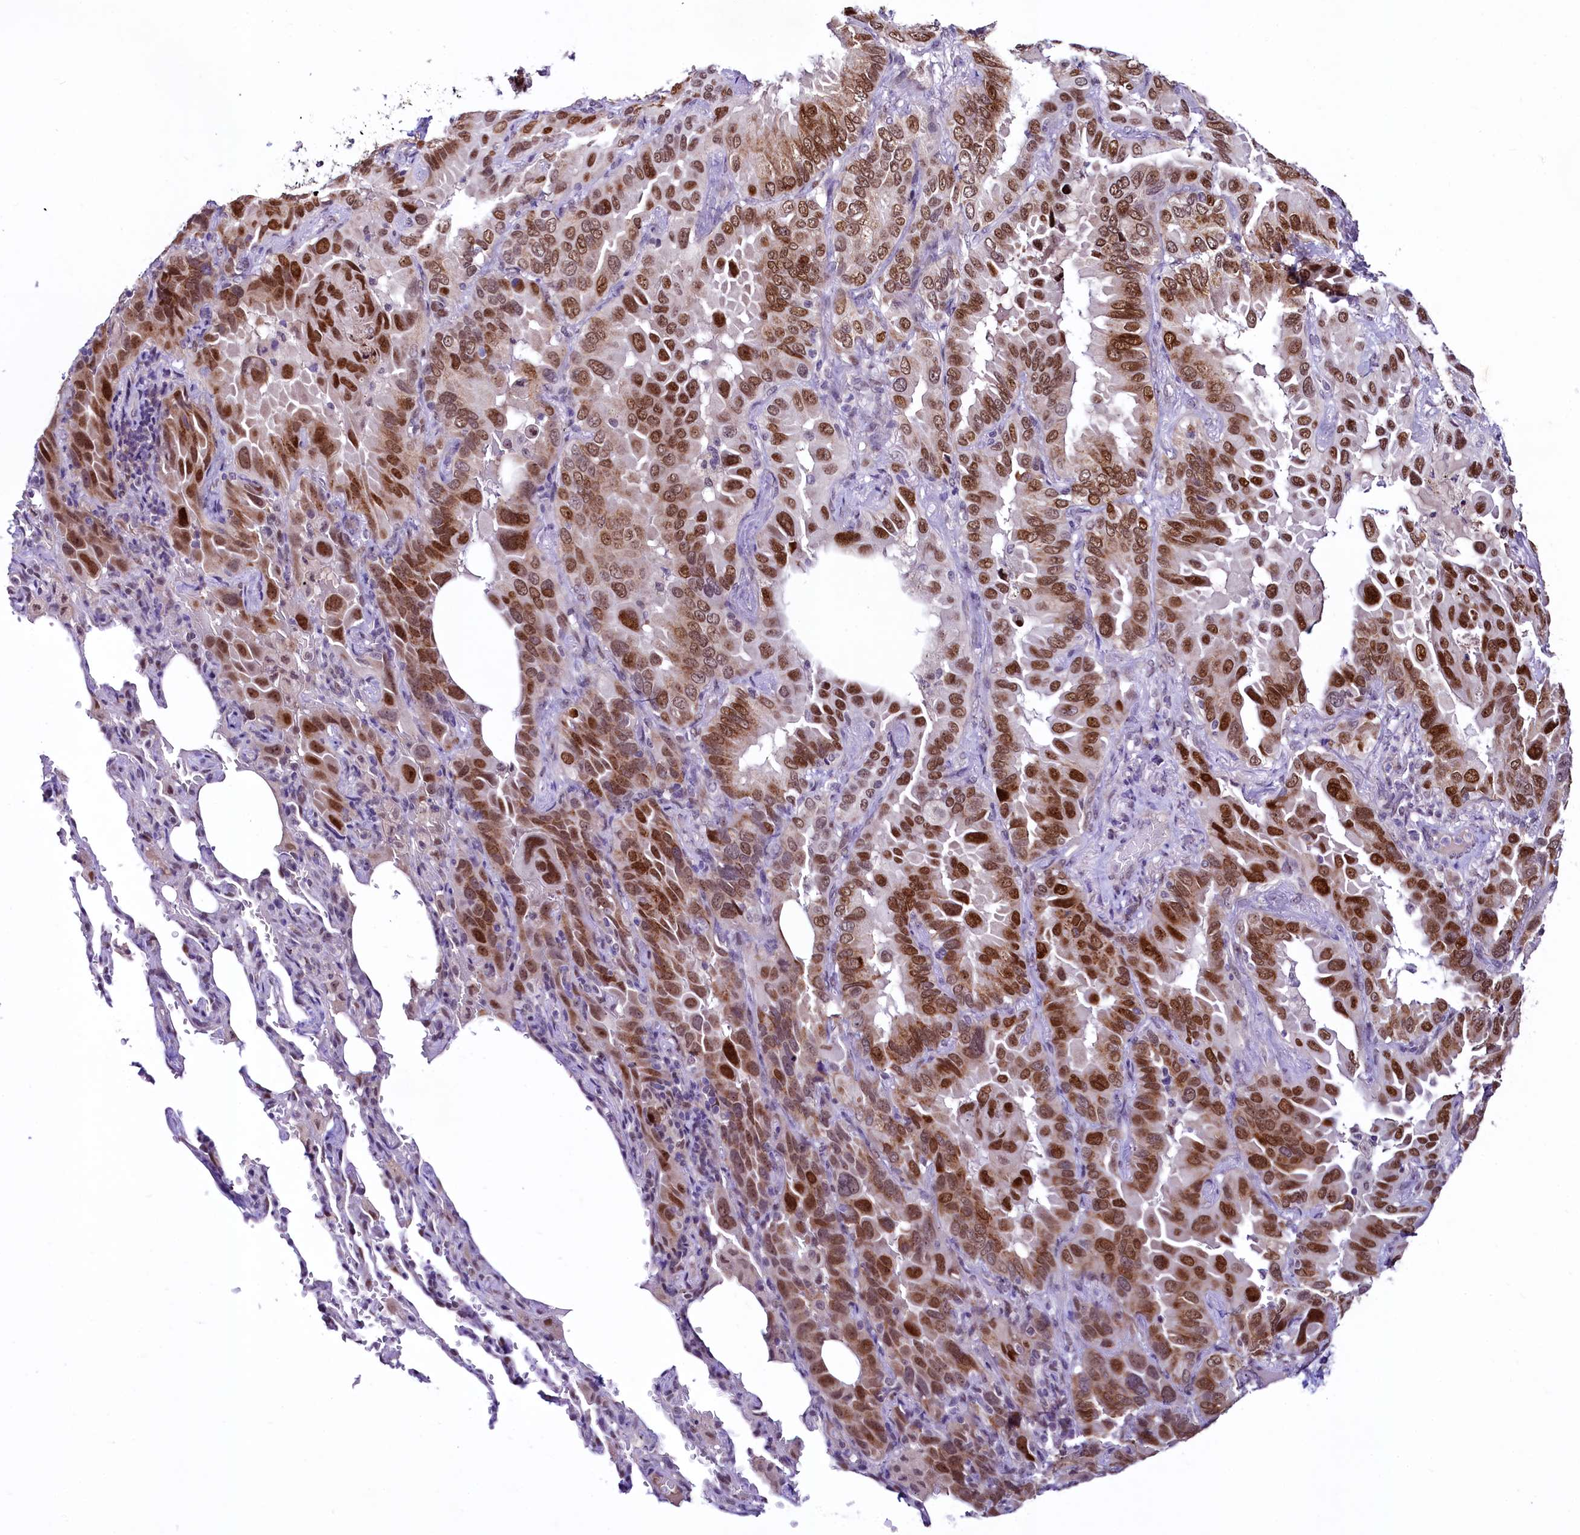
{"staining": {"intensity": "moderate", "quantity": ">75%", "location": "nuclear"}, "tissue": "lung cancer", "cell_type": "Tumor cells", "image_type": "cancer", "snomed": [{"axis": "morphology", "description": "Adenocarcinoma, NOS"}, {"axis": "topography", "description": "Lung"}], "caption": "Lung adenocarcinoma stained for a protein shows moderate nuclear positivity in tumor cells.", "gene": "LEUTX", "patient": {"sex": "male", "age": 64}}